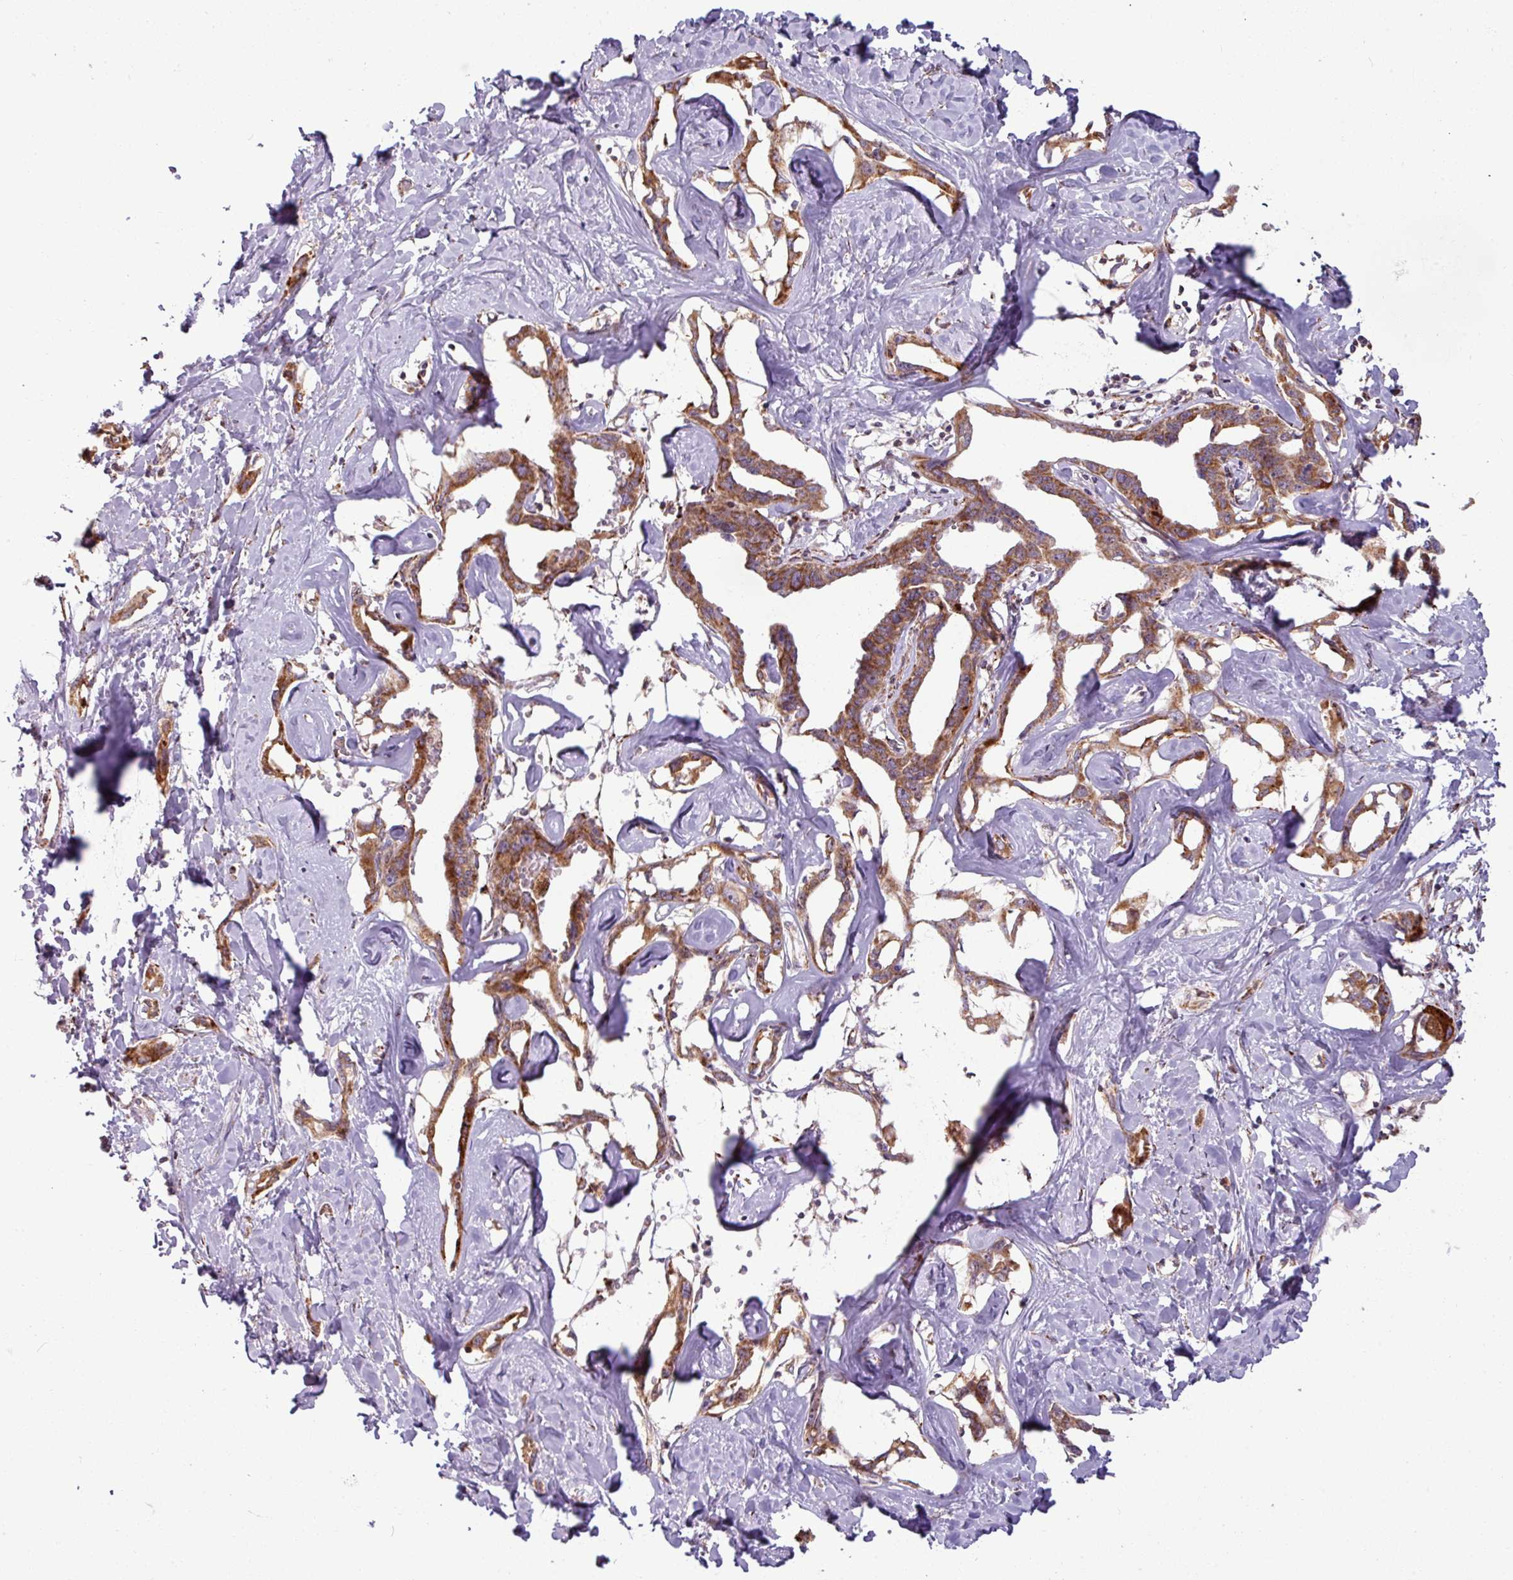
{"staining": {"intensity": "moderate", "quantity": ">75%", "location": "cytoplasmic/membranous"}, "tissue": "liver cancer", "cell_type": "Tumor cells", "image_type": "cancer", "snomed": [{"axis": "morphology", "description": "Cholangiocarcinoma"}, {"axis": "topography", "description": "Liver"}], "caption": "An immunohistochemistry photomicrograph of tumor tissue is shown. Protein staining in brown highlights moderate cytoplasmic/membranous positivity in liver cancer within tumor cells.", "gene": "MAGT1", "patient": {"sex": "male", "age": 59}}